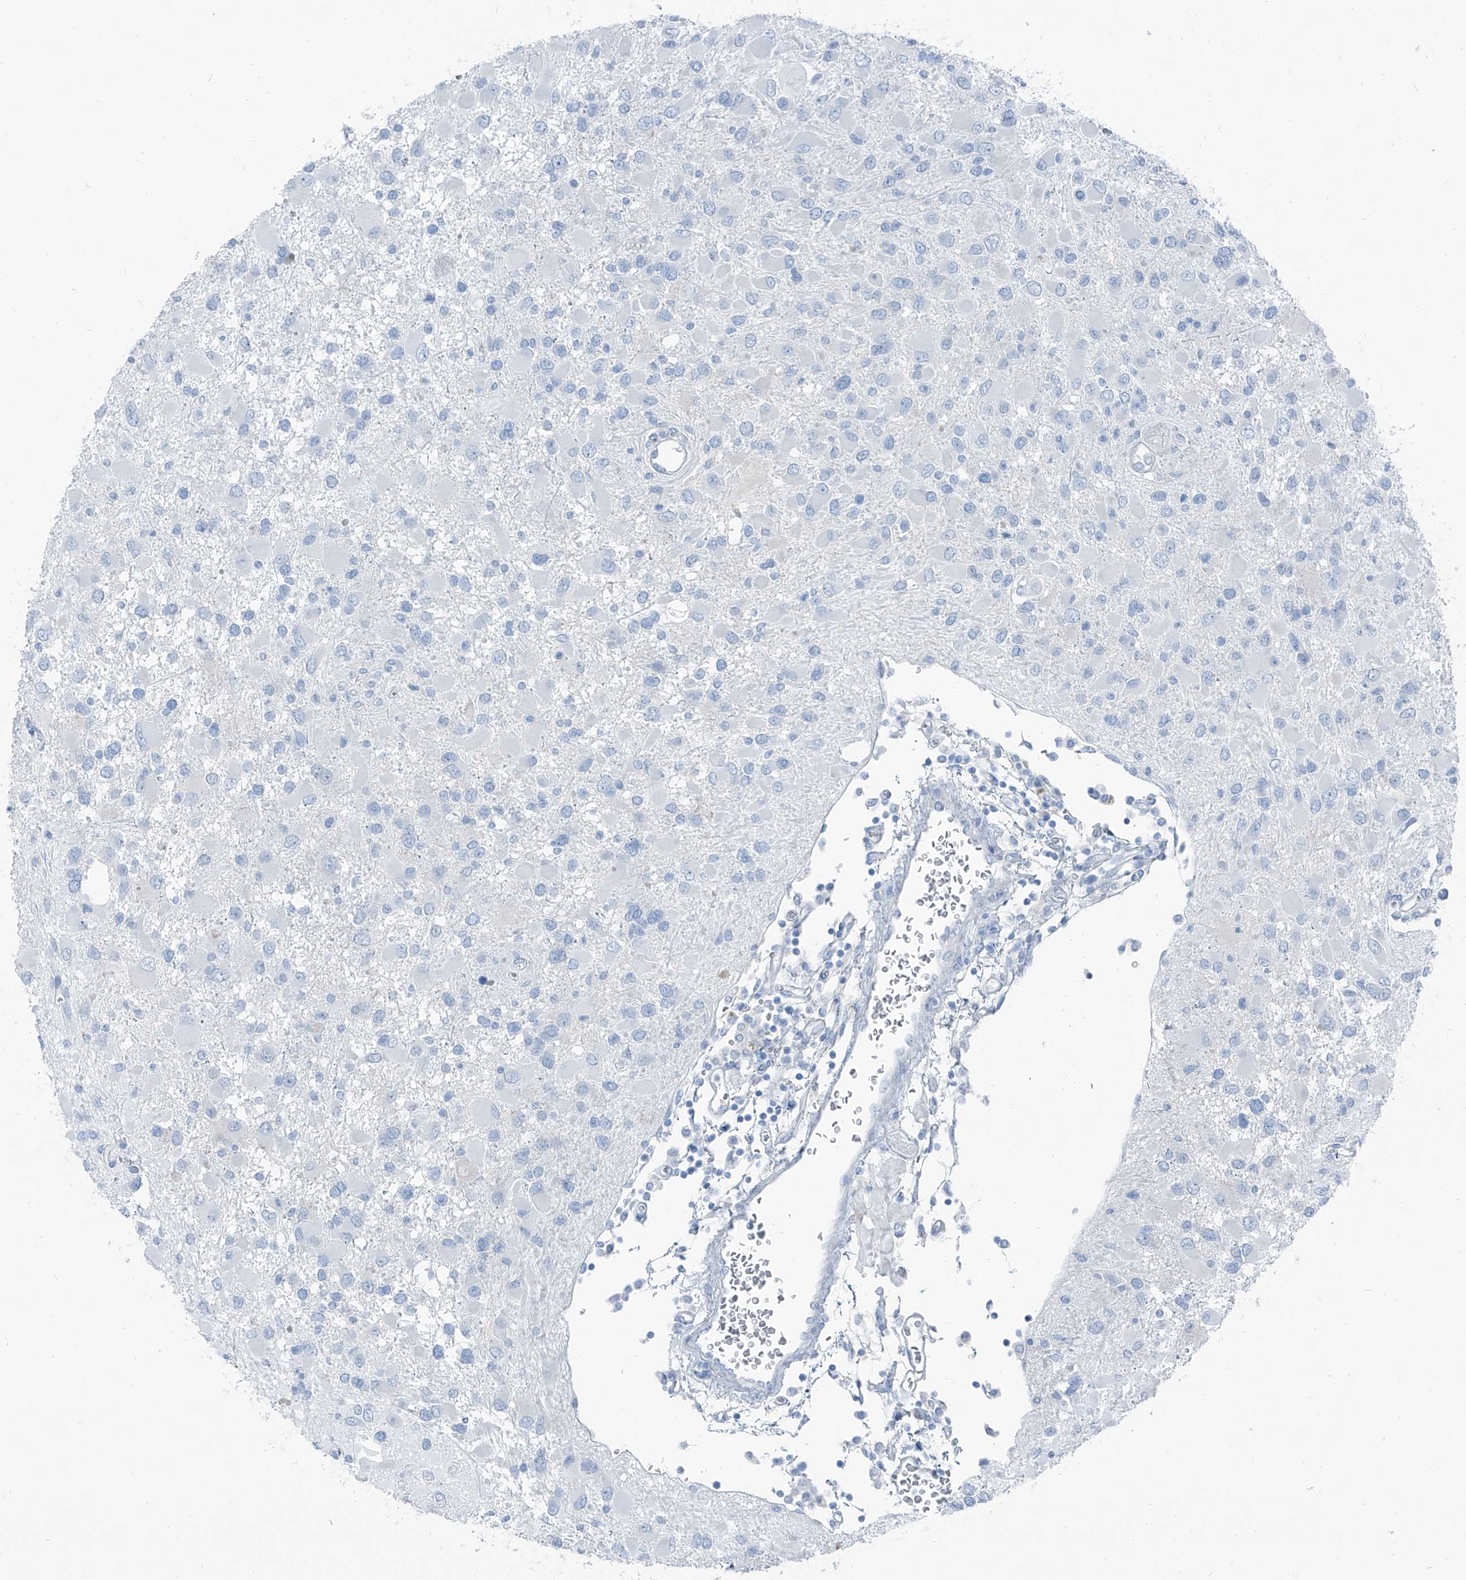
{"staining": {"intensity": "negative", "quantity": "none", "location": "none"}, "tissue": "glioma", "cell_type": "Tumor cells", "image_type": "cancer", "snomed": [{"axis": "morphology", "description": "Glioma, malignant, High grade"}, {"axis": "topography", "description": "Brain"}], "caption": "Immunohistochemistry (IHC) micrograph of neoplastic tissue: high-grade glioma (malignant) stained with DAB (3,3'-diaminobenzidine) demonstrates no significant protein staining in tumor cells.", "gene": "RGN", "patient": {"sex": "male", "age": 53}}